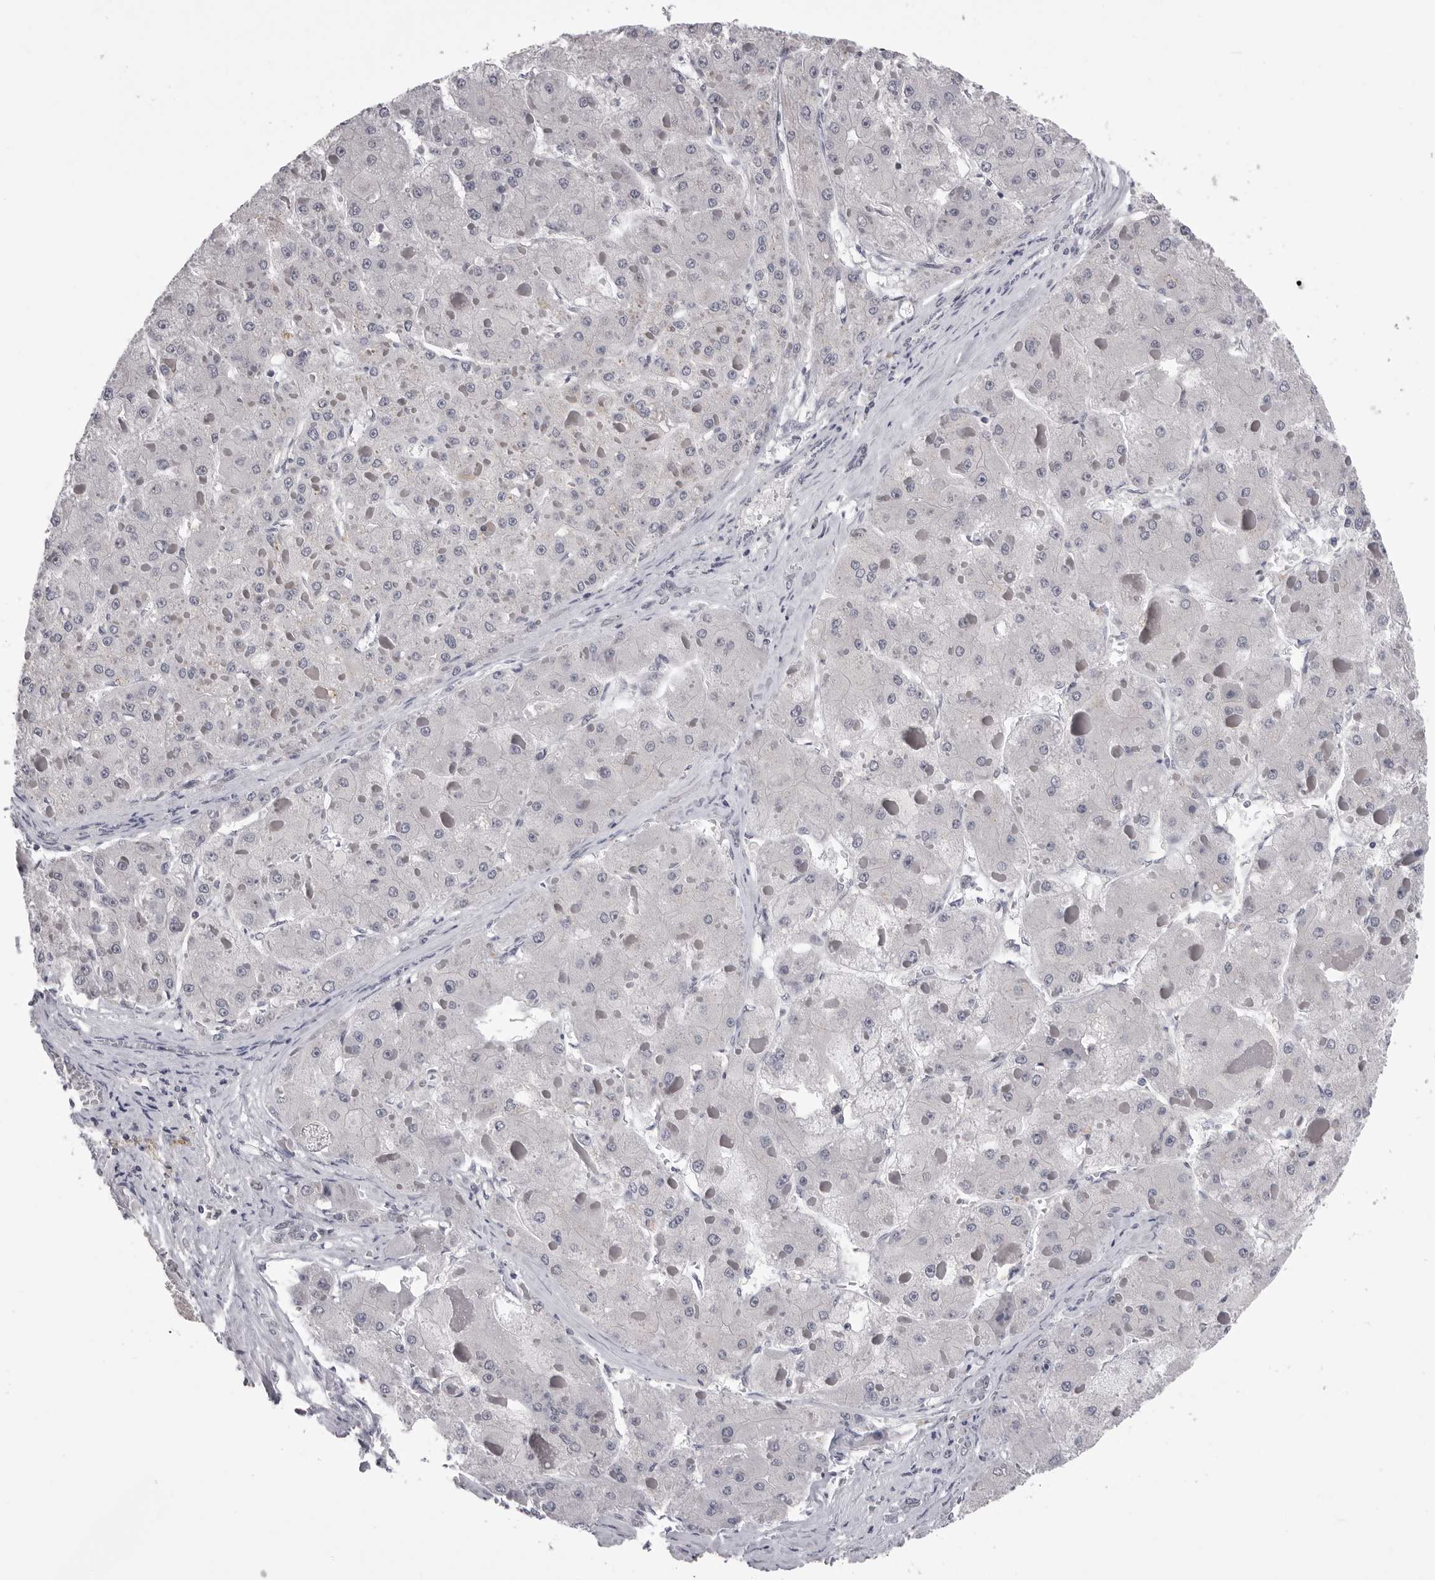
{"staining": {"intensity": "negative", "quantity": "none", "location": "none"}, "tissue": "liver cancer", "cell_type": "Tumor cells", "image_type": "cancer", "snomed": [{"axis": "morphology", "description": "Carcinoma, Hepatocellular, NOS"}, {"axis": "topography", "description": "Liver"}], "caption": "Protein analysis of liver cancer exhibits no significant staining in tumor cells. (DAB (3,3'-diaminobenzidine) immunohistochemistry, high magnification).", "gene": "DLG2", "patient": {"sex": "female", "age": 73}}